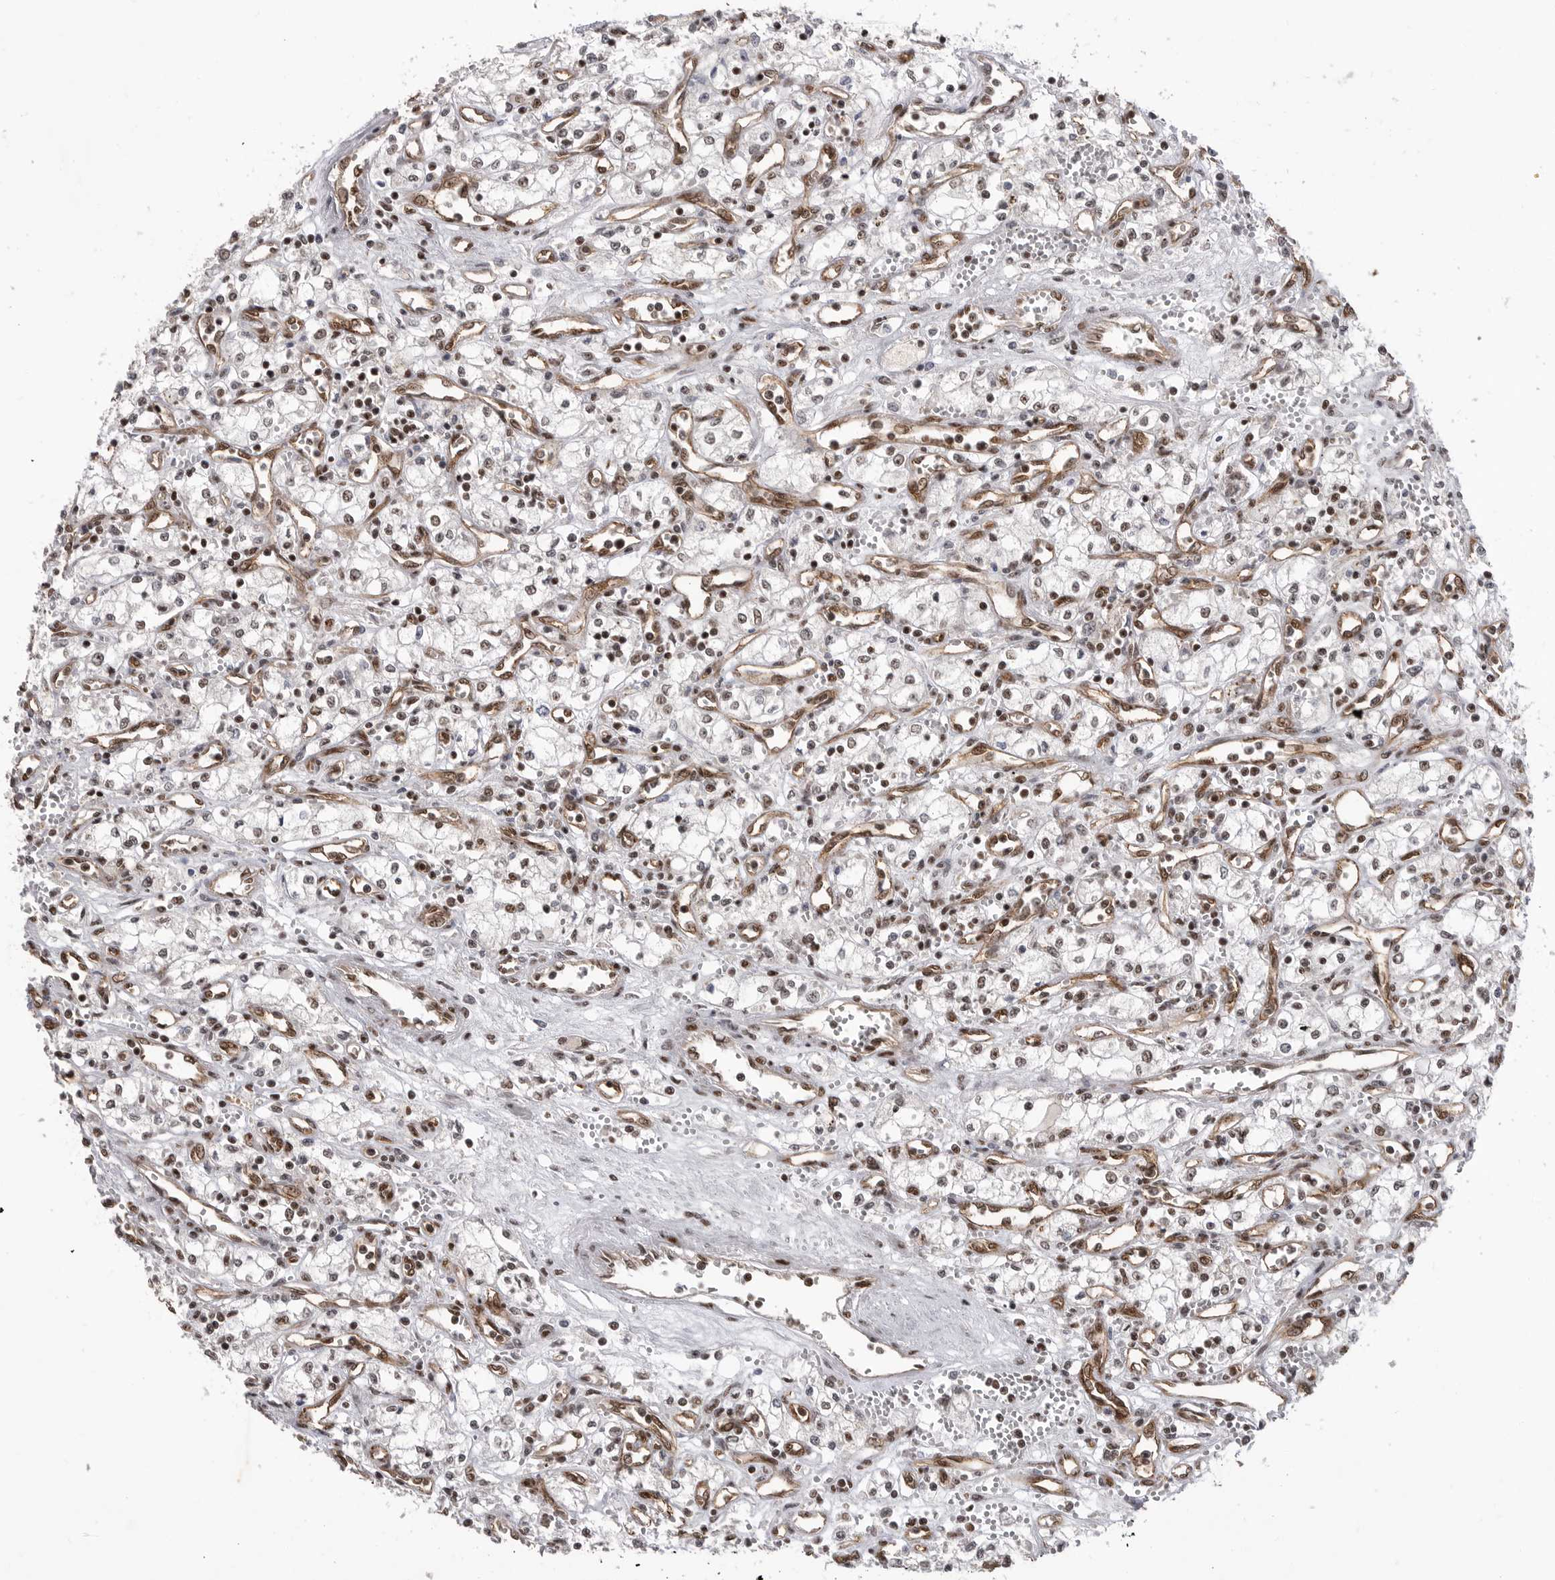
{"staining": {"intensity": "weak", "quantity": ">75%", "location": "nuclear"}, "tissue": "renal cancer", "cell_type": "Tumor cells", "image_type": "cancer", "snomed": [{"axis": "morphology", "description": "Adenocarcinoma, NOS"}, {"axis": "topography", "description": "Kidney"}], "caption": "Protein analysis of renal cancer tissue shows weak nuclear staining in about >75% of tumor cells.", "gene": "PPP1R8", "patient": {"sex": "male", "age": 59}}